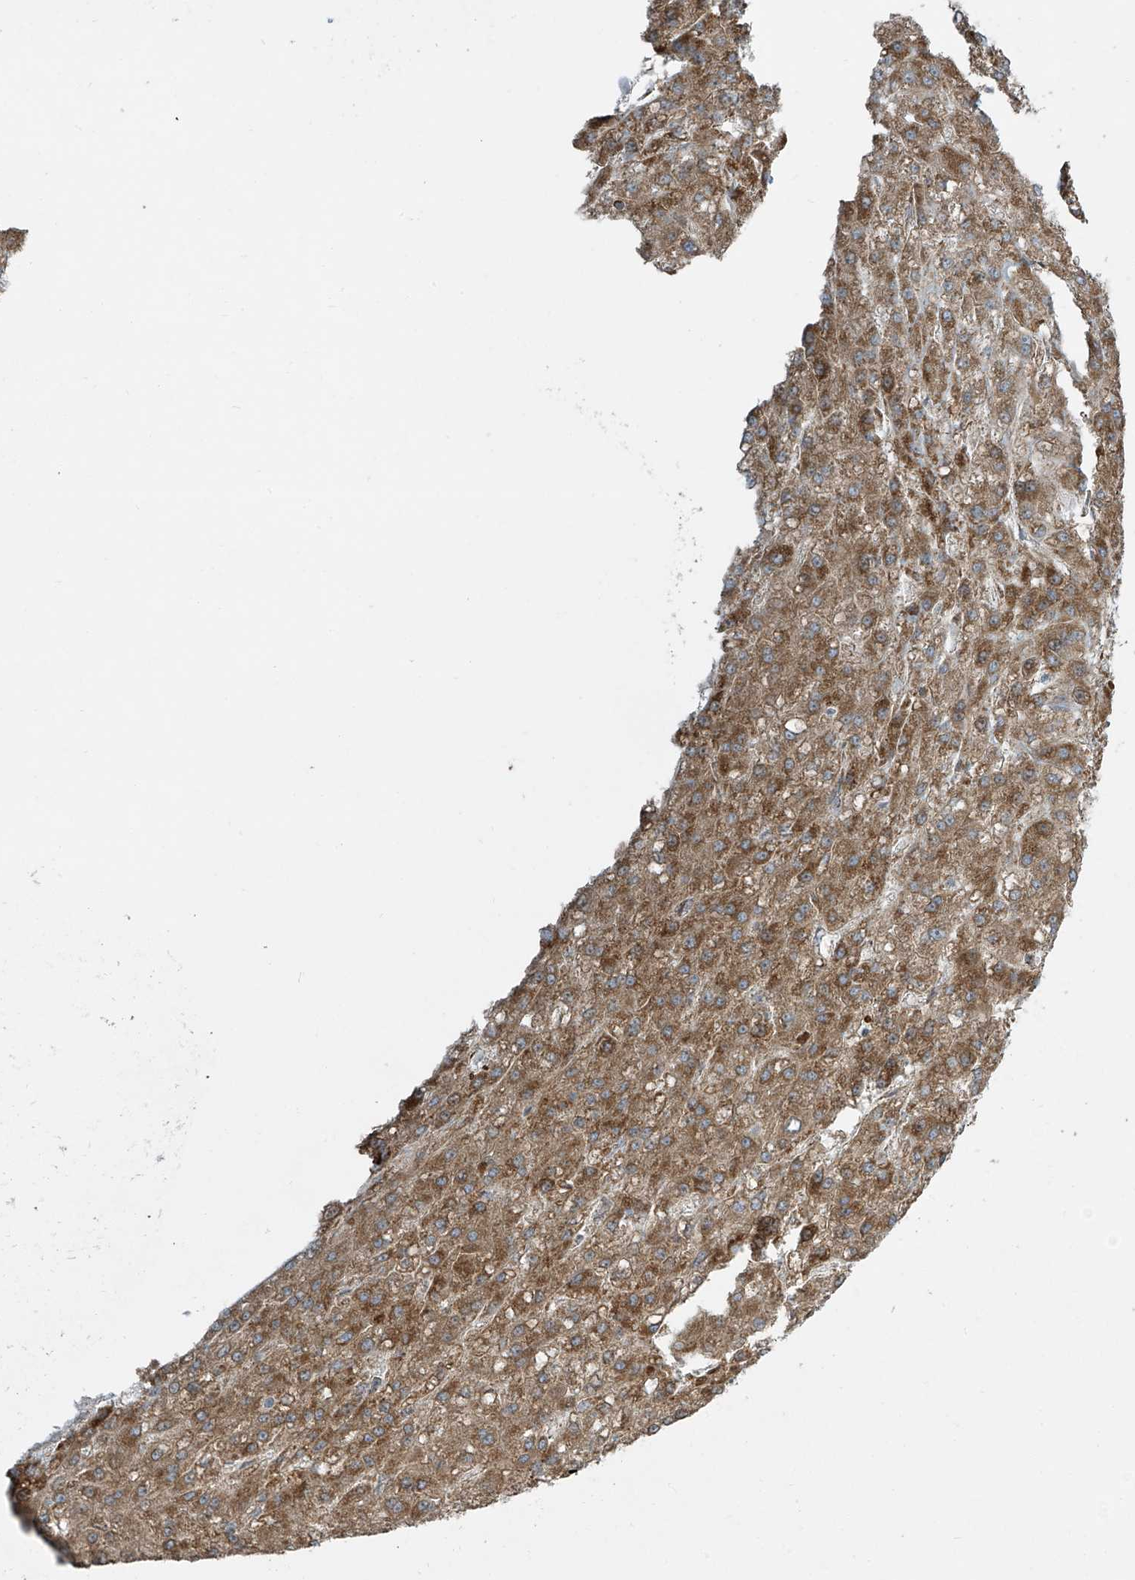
{"staining": {"intensity": "moderate", "quantity": ">75%", "location": "cytoplasmic/membranous"}, "tissue": "liver cancer", "cell_type": "Tumor cells", "image_type": "cancer", "snomed": [{"axis": "morphology", "description": "Carcinoma, Hepatocellular, NOS"}, {"axis": "topography", "description": "Liver"}], "caption": "IHC histopathology image of human liver hepatocellular carcinoma stained for a protein (brown), which exhibits medium levels of moderate cytoplasmic/membranous staining in approximately >75% of tumor cells.", "gene": "SMDT1", "patient": {"sex": "male", "age": 67}}